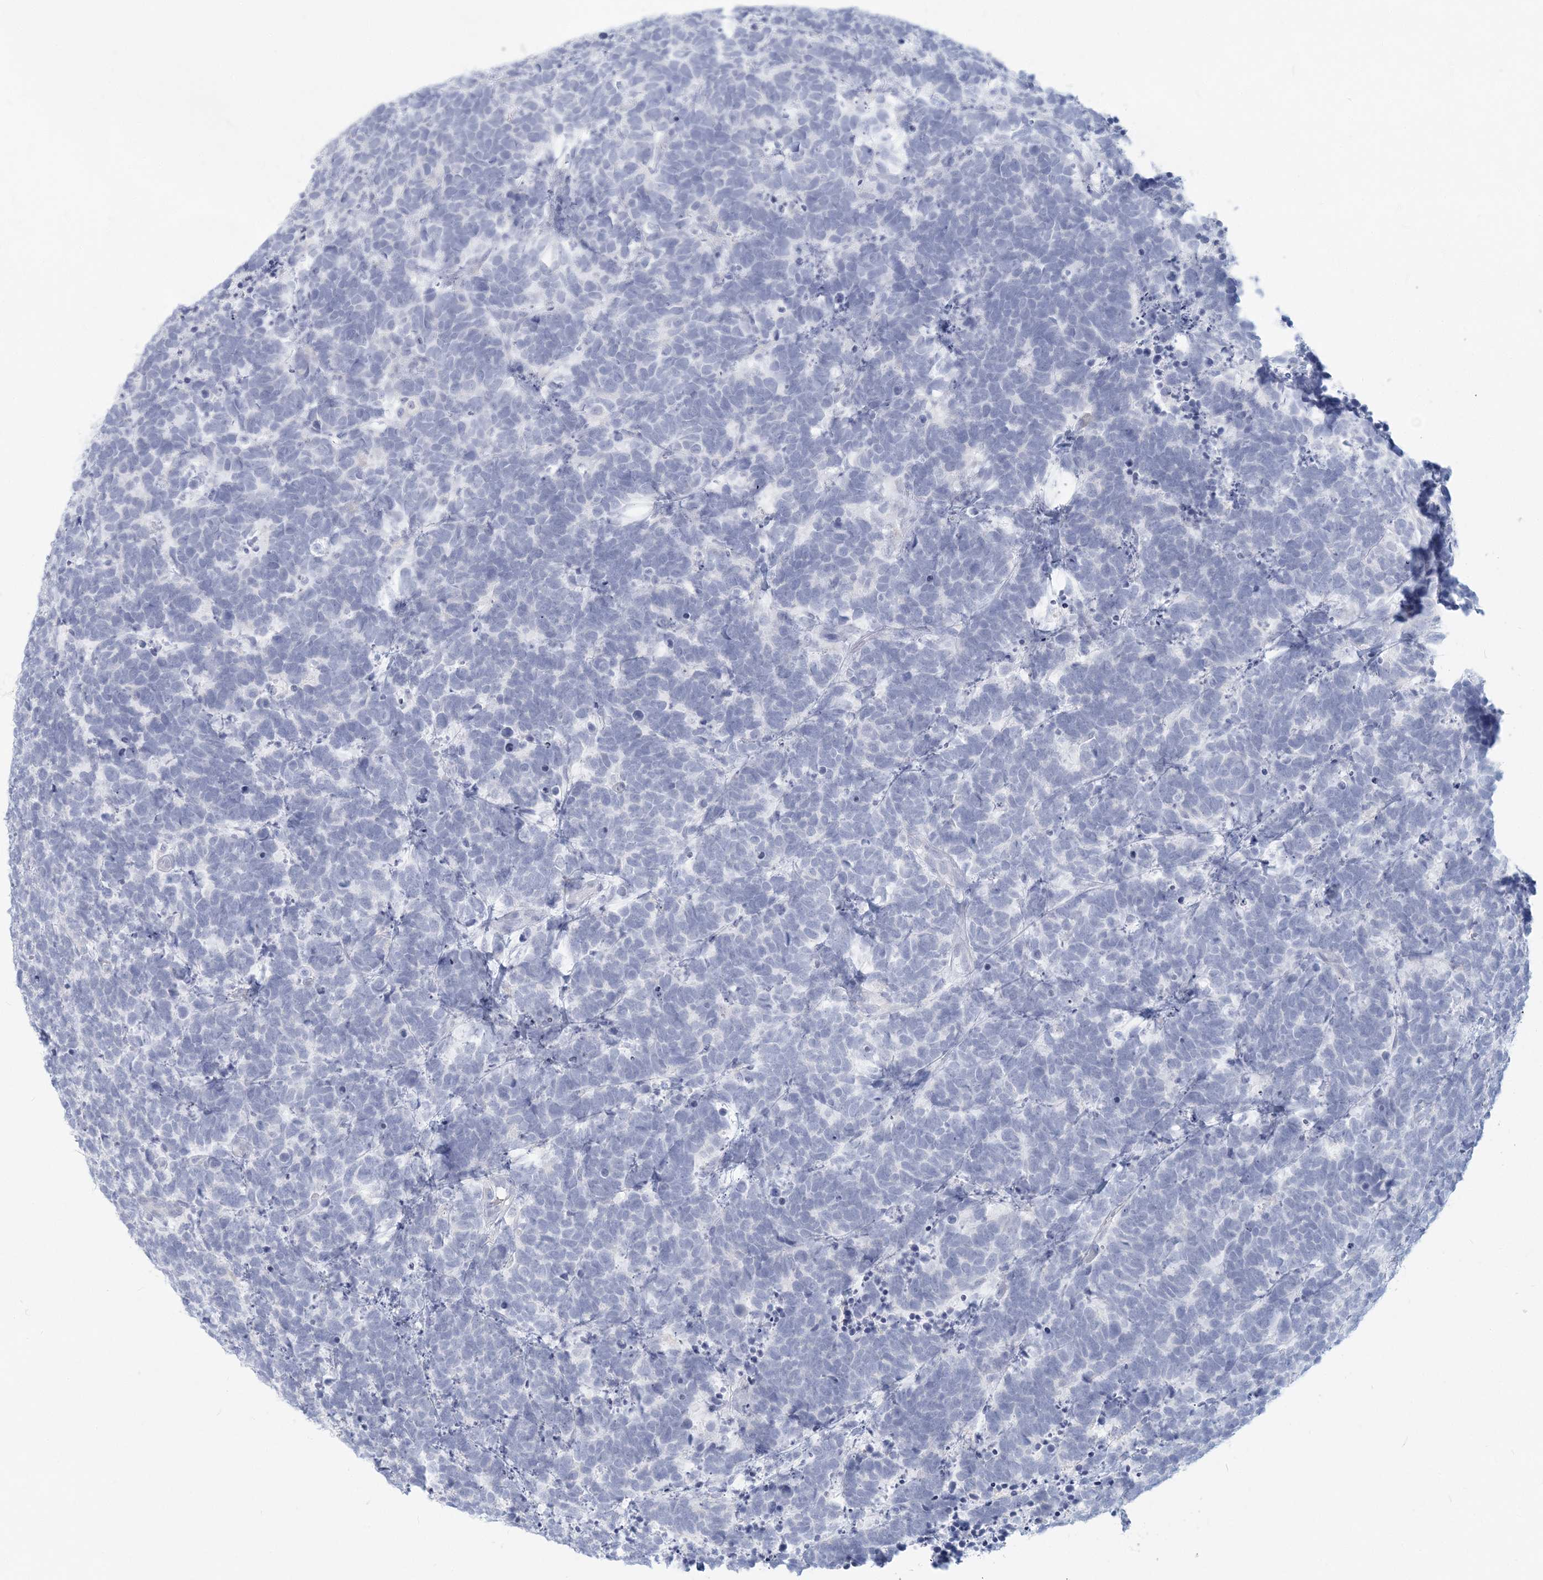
{"staining": {"intensity": "negative", "quantity": "none", "location": "none"}, "tissue": "carcinoid", "cell_type": "Tumor cells", "image_type": "cancer", "snomed": [{"axis": "morphology", "description": "Carcinoma, NOS"}, {"axis": "morphology", "description": "Carcinoid, malignant, NOS"}, {"axis": "topography", "description": "Urinary bladder"}], "caption": "Tumor cells are negative for brown protein staining in carcinoid.", "gene": "CSN1S1", "patient": {"sex": "male", "age": 57}}